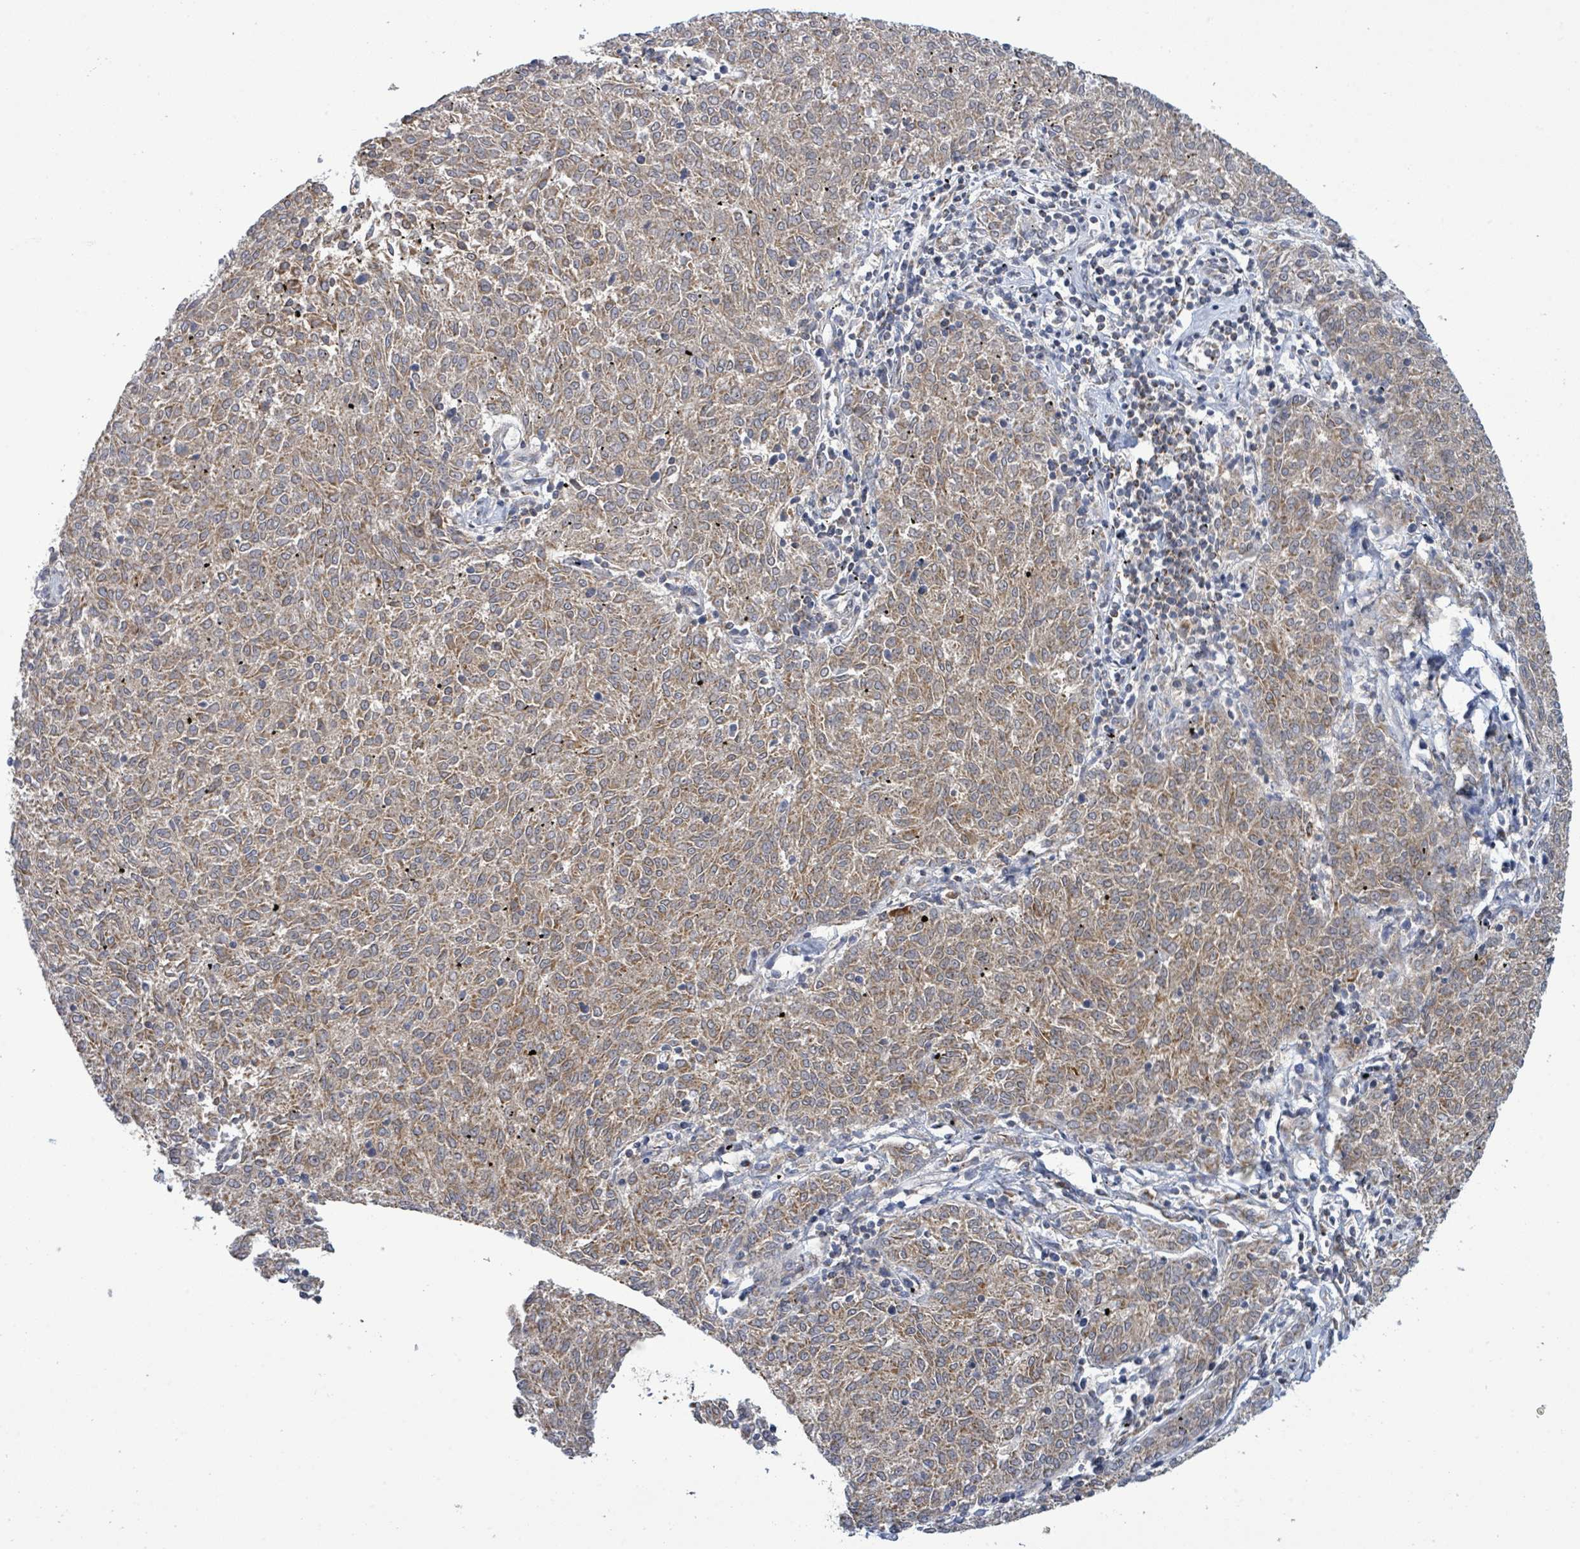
{"staining": {"intensity": "moderate", "quantity": ">75%", "location": "cytoplasmic/membranous"}, "tissue": "melanoma", "cell_type": "Tumor cells", "image_type": "cancer", "snomed": [{"axis": "morphology", "description": "Malignant melanoma, NOS"}, {"axis": "topography", "description": "Skin"}], "caption": "Melanoma stained with a protein marker exhibits moderate staining in tumor cells.", "gene": "SUCLG2", "patient": {"sex": "female", "age": 72}}